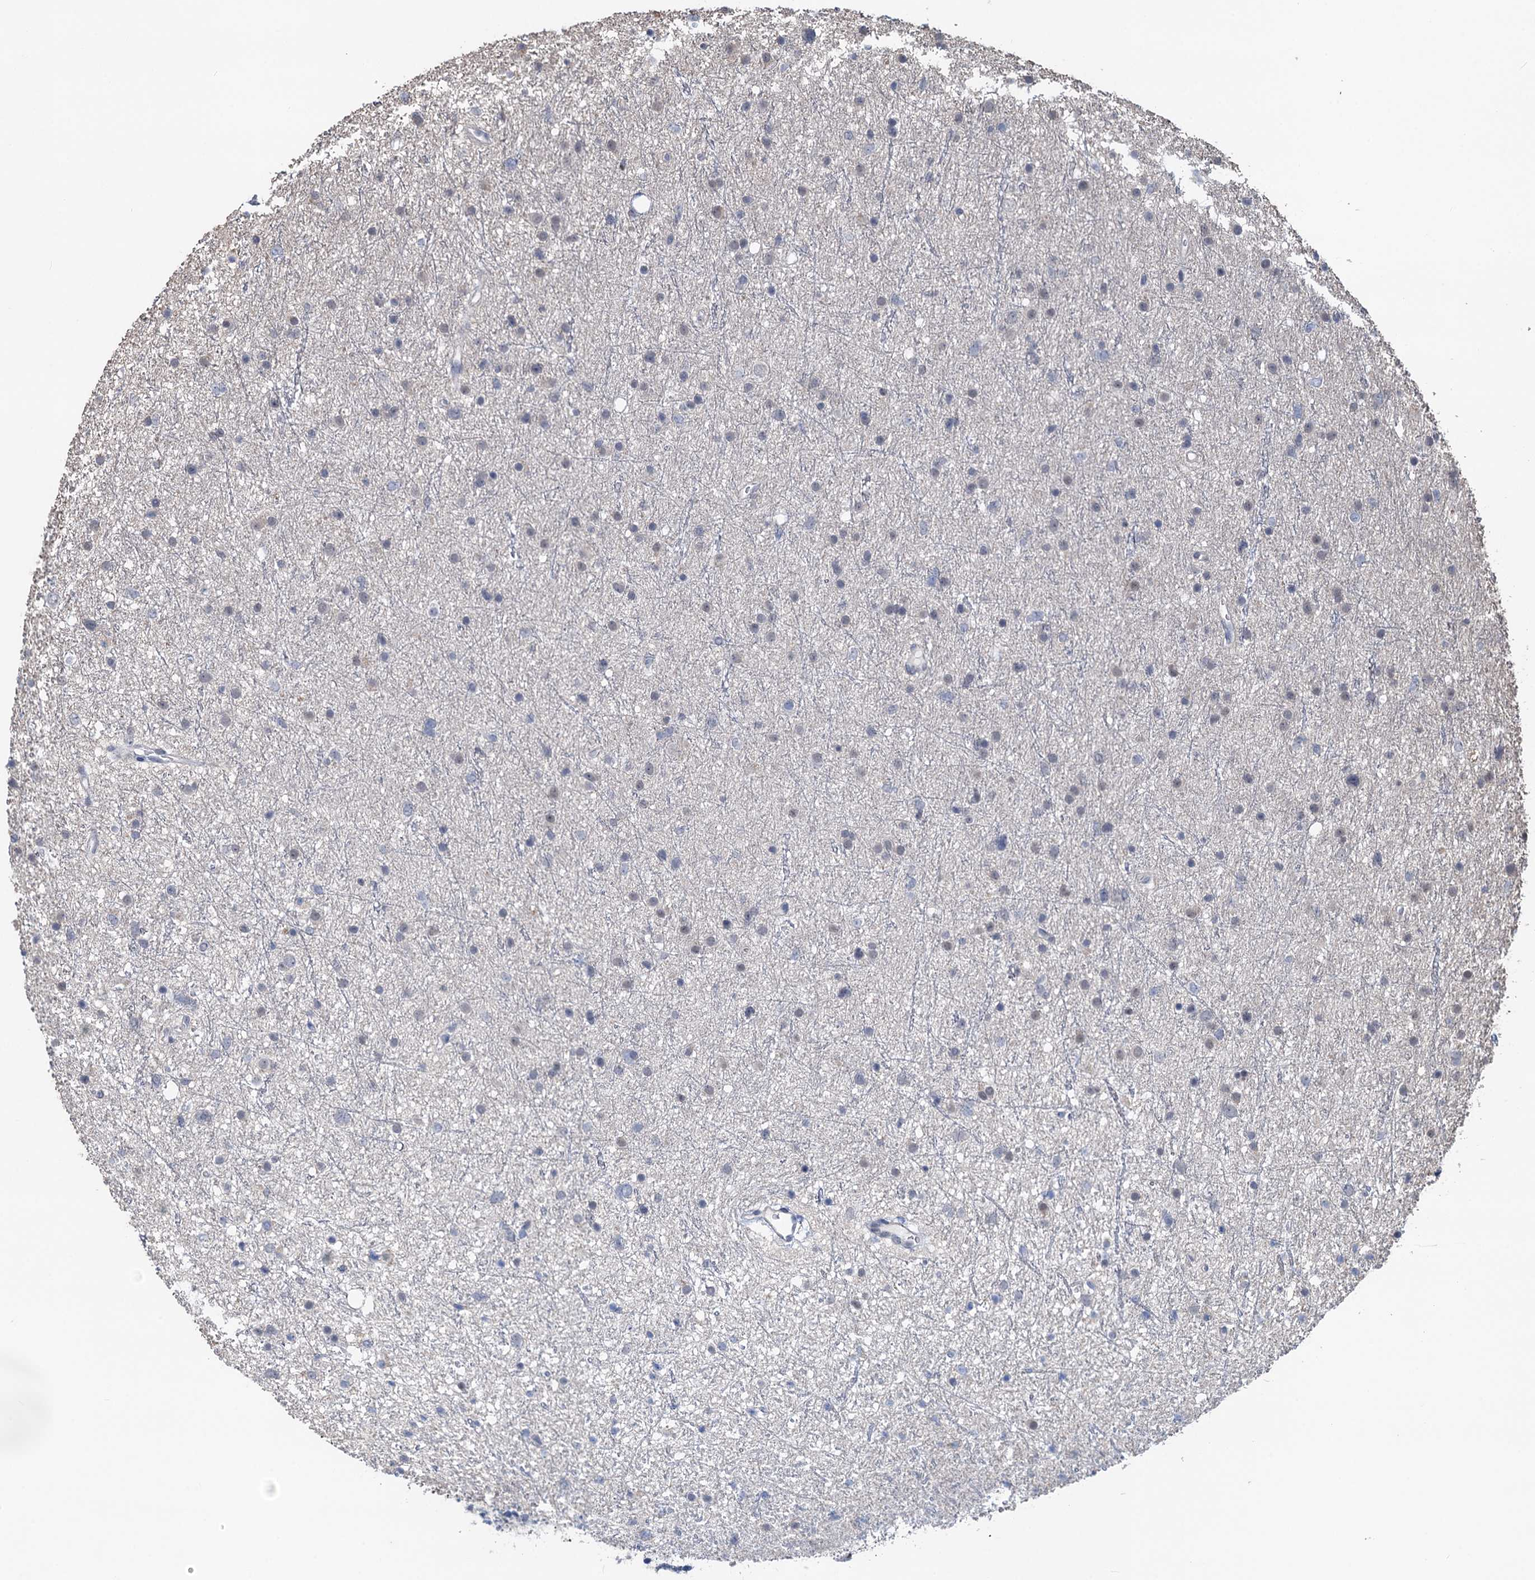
{"staining": {"intensity": "negative", "quantity": "none", "location": "none"}, "tissue": "glioma", "cell_type": "Tumor cells", "image_type": "cancer", "snomed": [{"axis": "morphology", "description": "Glioma, malignant, Low grade"}, {"axis": "topography", "description": "Cerebral cortex"}], "caption": "This is an immunohistochemistry micrograph of malignant glioma (low-grade). There is no positivity in tumor cells.", "gene": "RTKN2", "patient": {"sex": "female", "age": 39}}